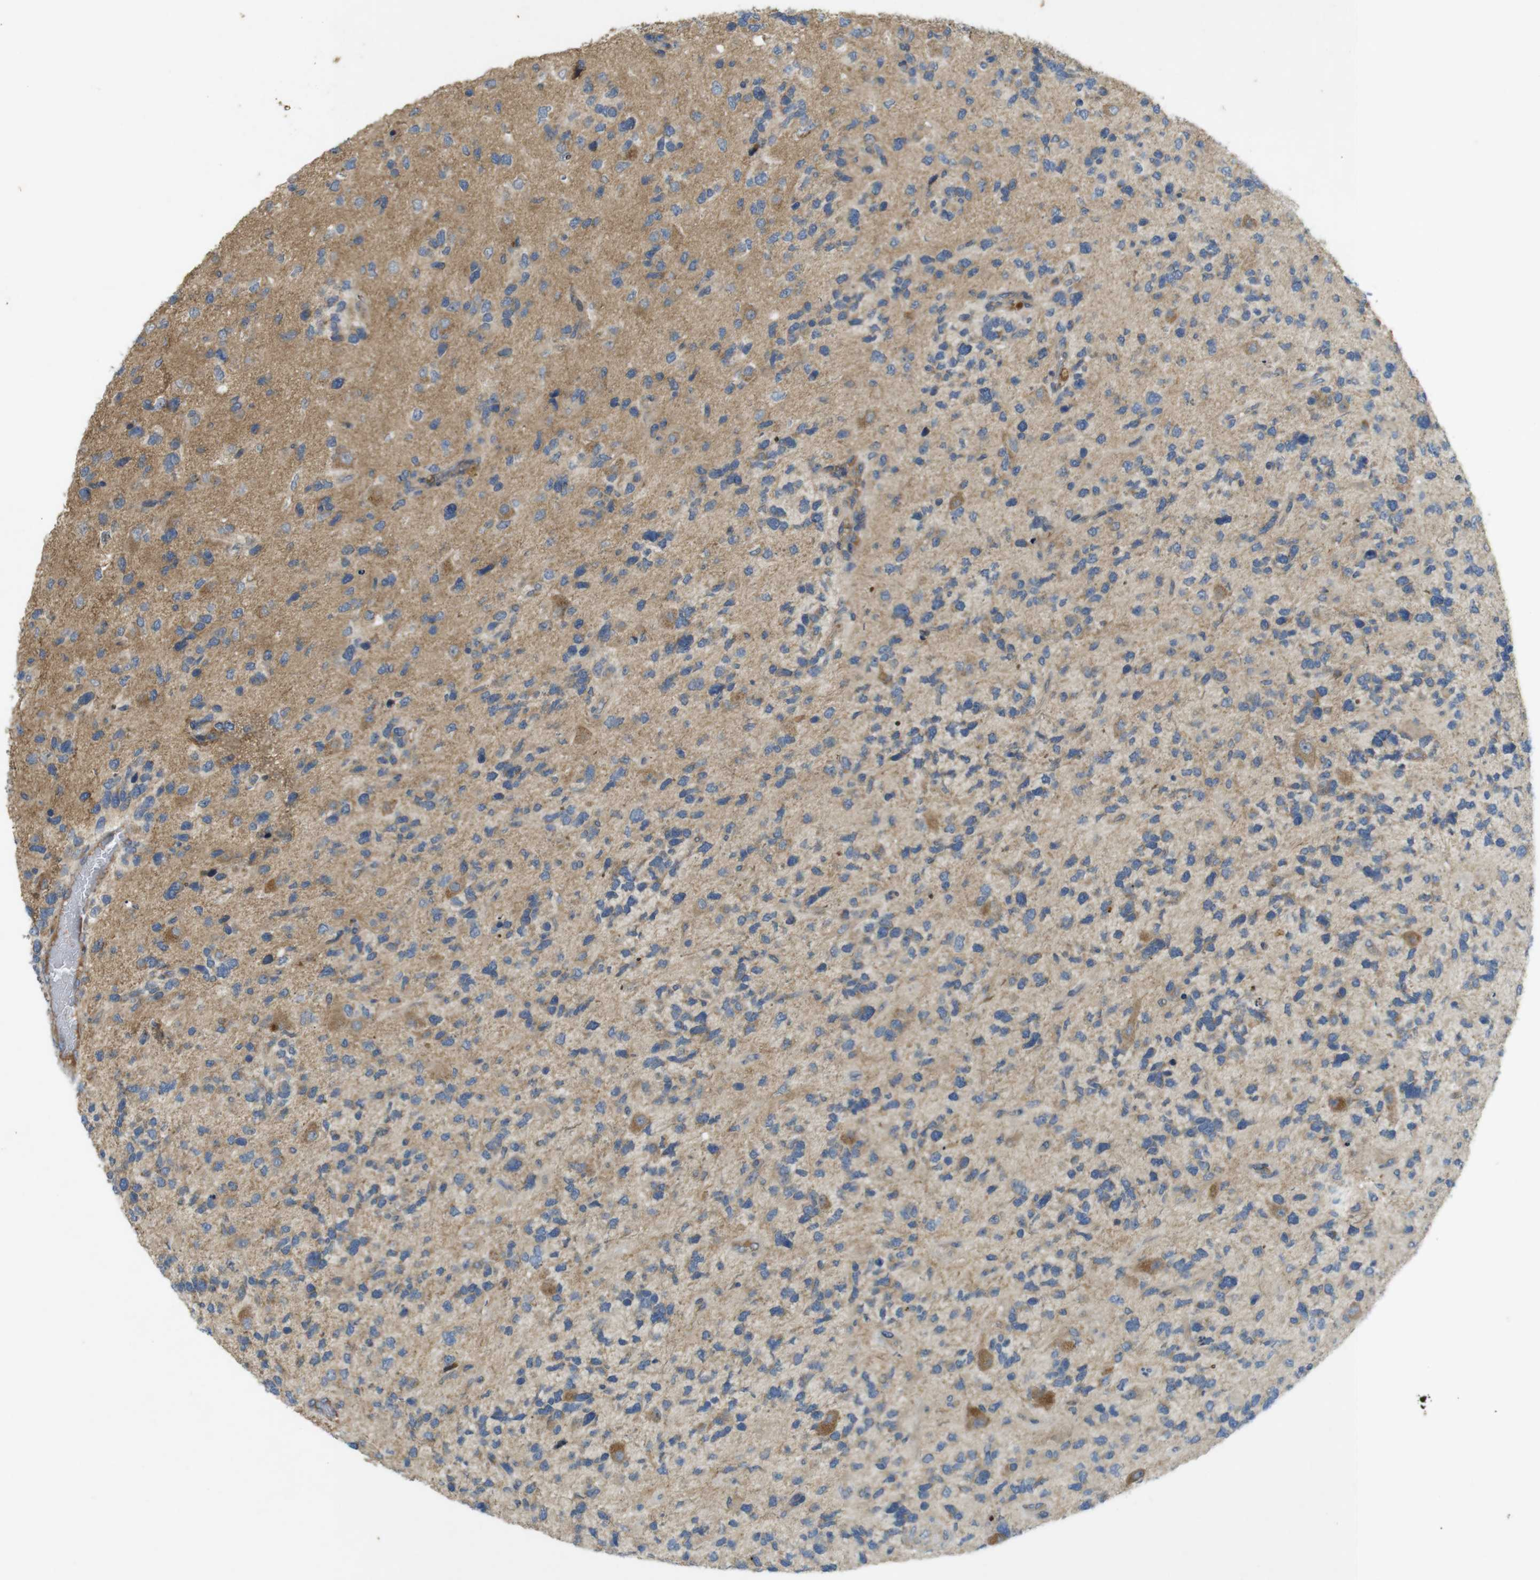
{"staining": {"intensity": "moderate", "quantity": "<25%", "location": "cytoplasmic/membranous"}, "tissue": "glioma", "cell_type": "Tumor cells", "image_type": "cancer", "snomed": [{"axis": "morphology", "description": "Glioma, malignant, High grade"}, {"axis": "topography", "description": "Brain"}], "caption": "A brown stain highlights moderate cytoplasmic/membranous expression of a protein in human glioma tumor cells.", "gene": "CLTC", "patient": {"sex": "female", "age": 58}}